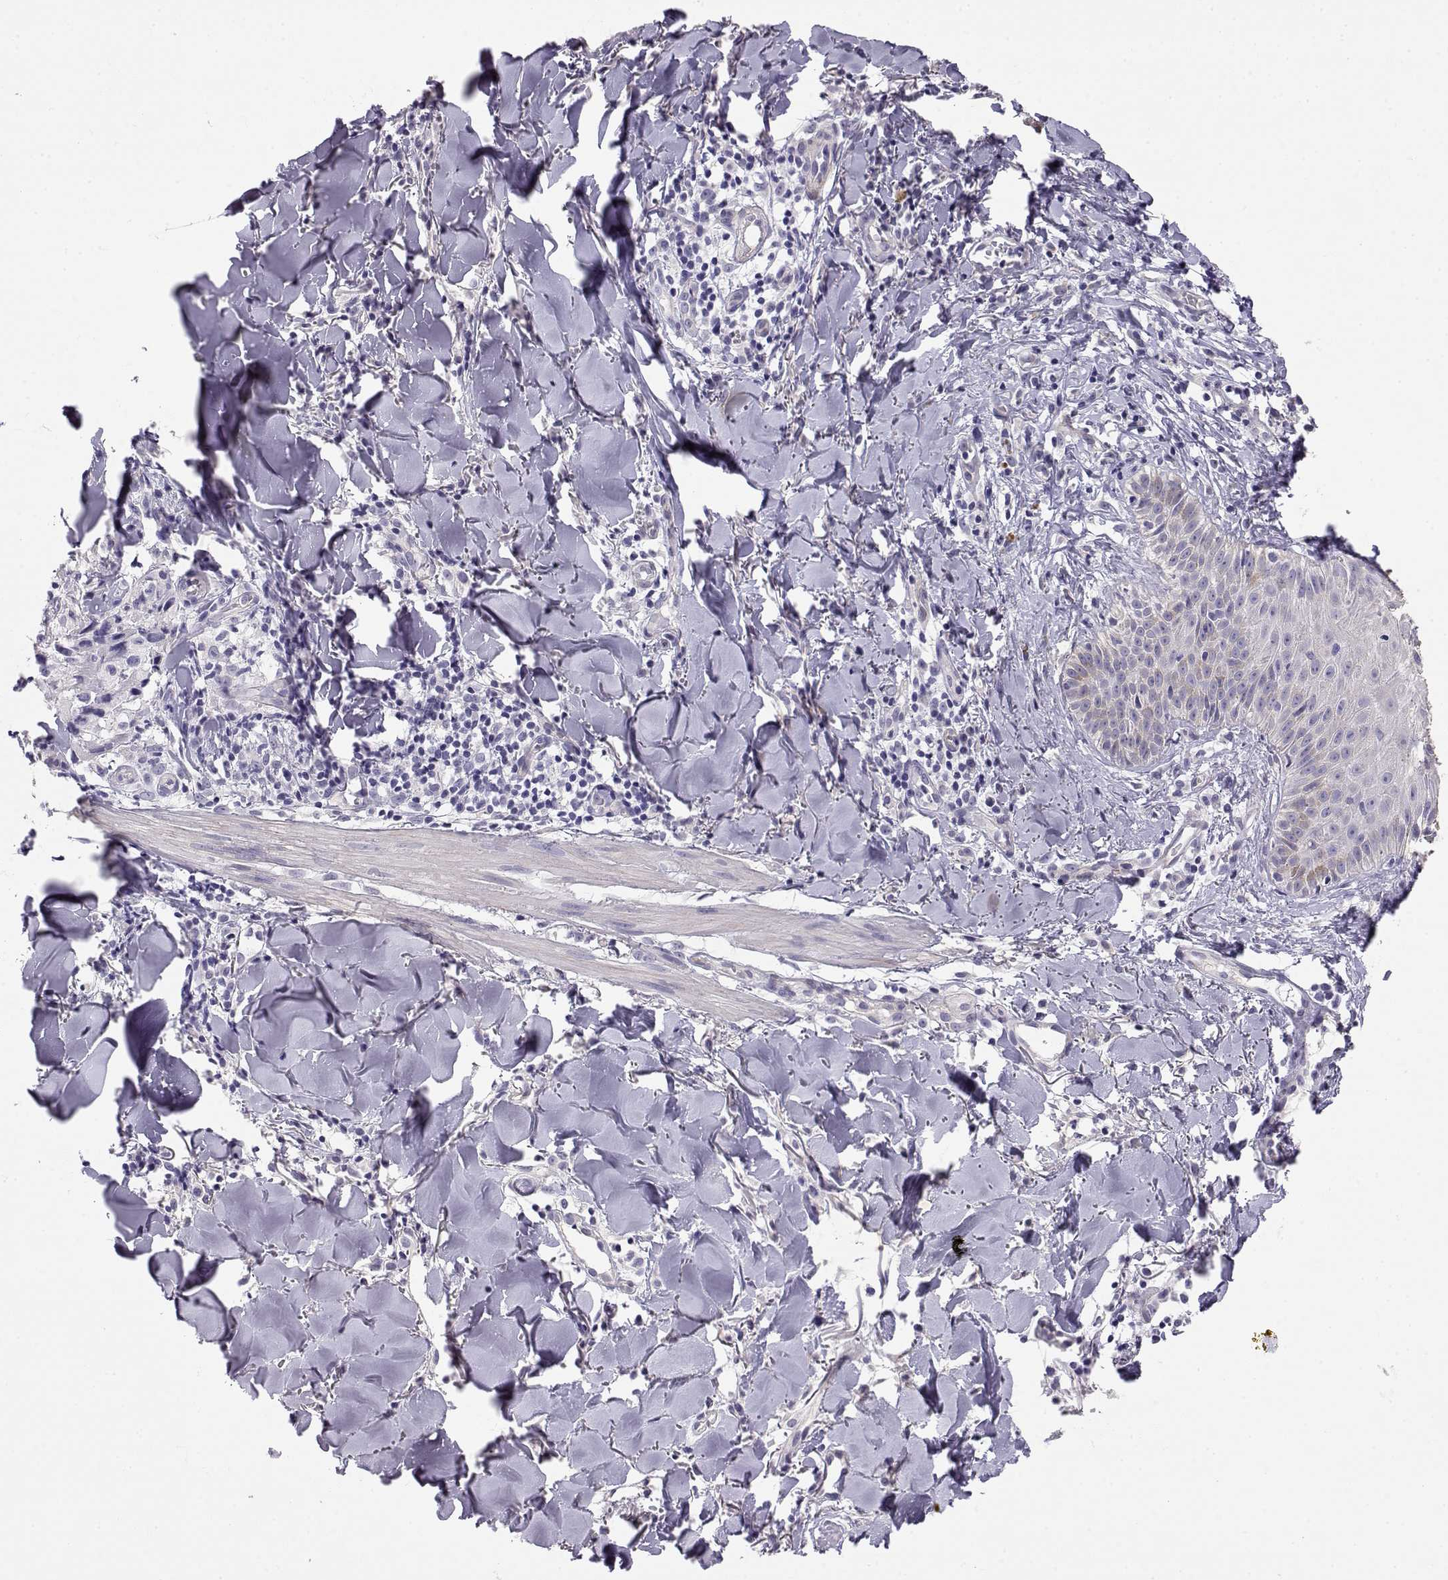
{"staining": {"intensity": "negative", "quantity": "none", "location": "none"}, "tissue": "melanoma", "cell_type": "Tumor cells", "image_type": "cancer", "snomed": [{"axis": "morphology", "description": "Malignant melanoma, NOS"}, {"axis": "topography", "description": "Skin"}], "caption": "IHC micrograph of human malignant melanoma stained for a protein (brown), which exhibits no expression in tumor cells. (Stains: DAB IHC with hematoxylin counter stain, Microscopy: brightfield microscopy at high magnification).", "gene": "ENDOU", "patient": {"sex": "male", "age": 51}}